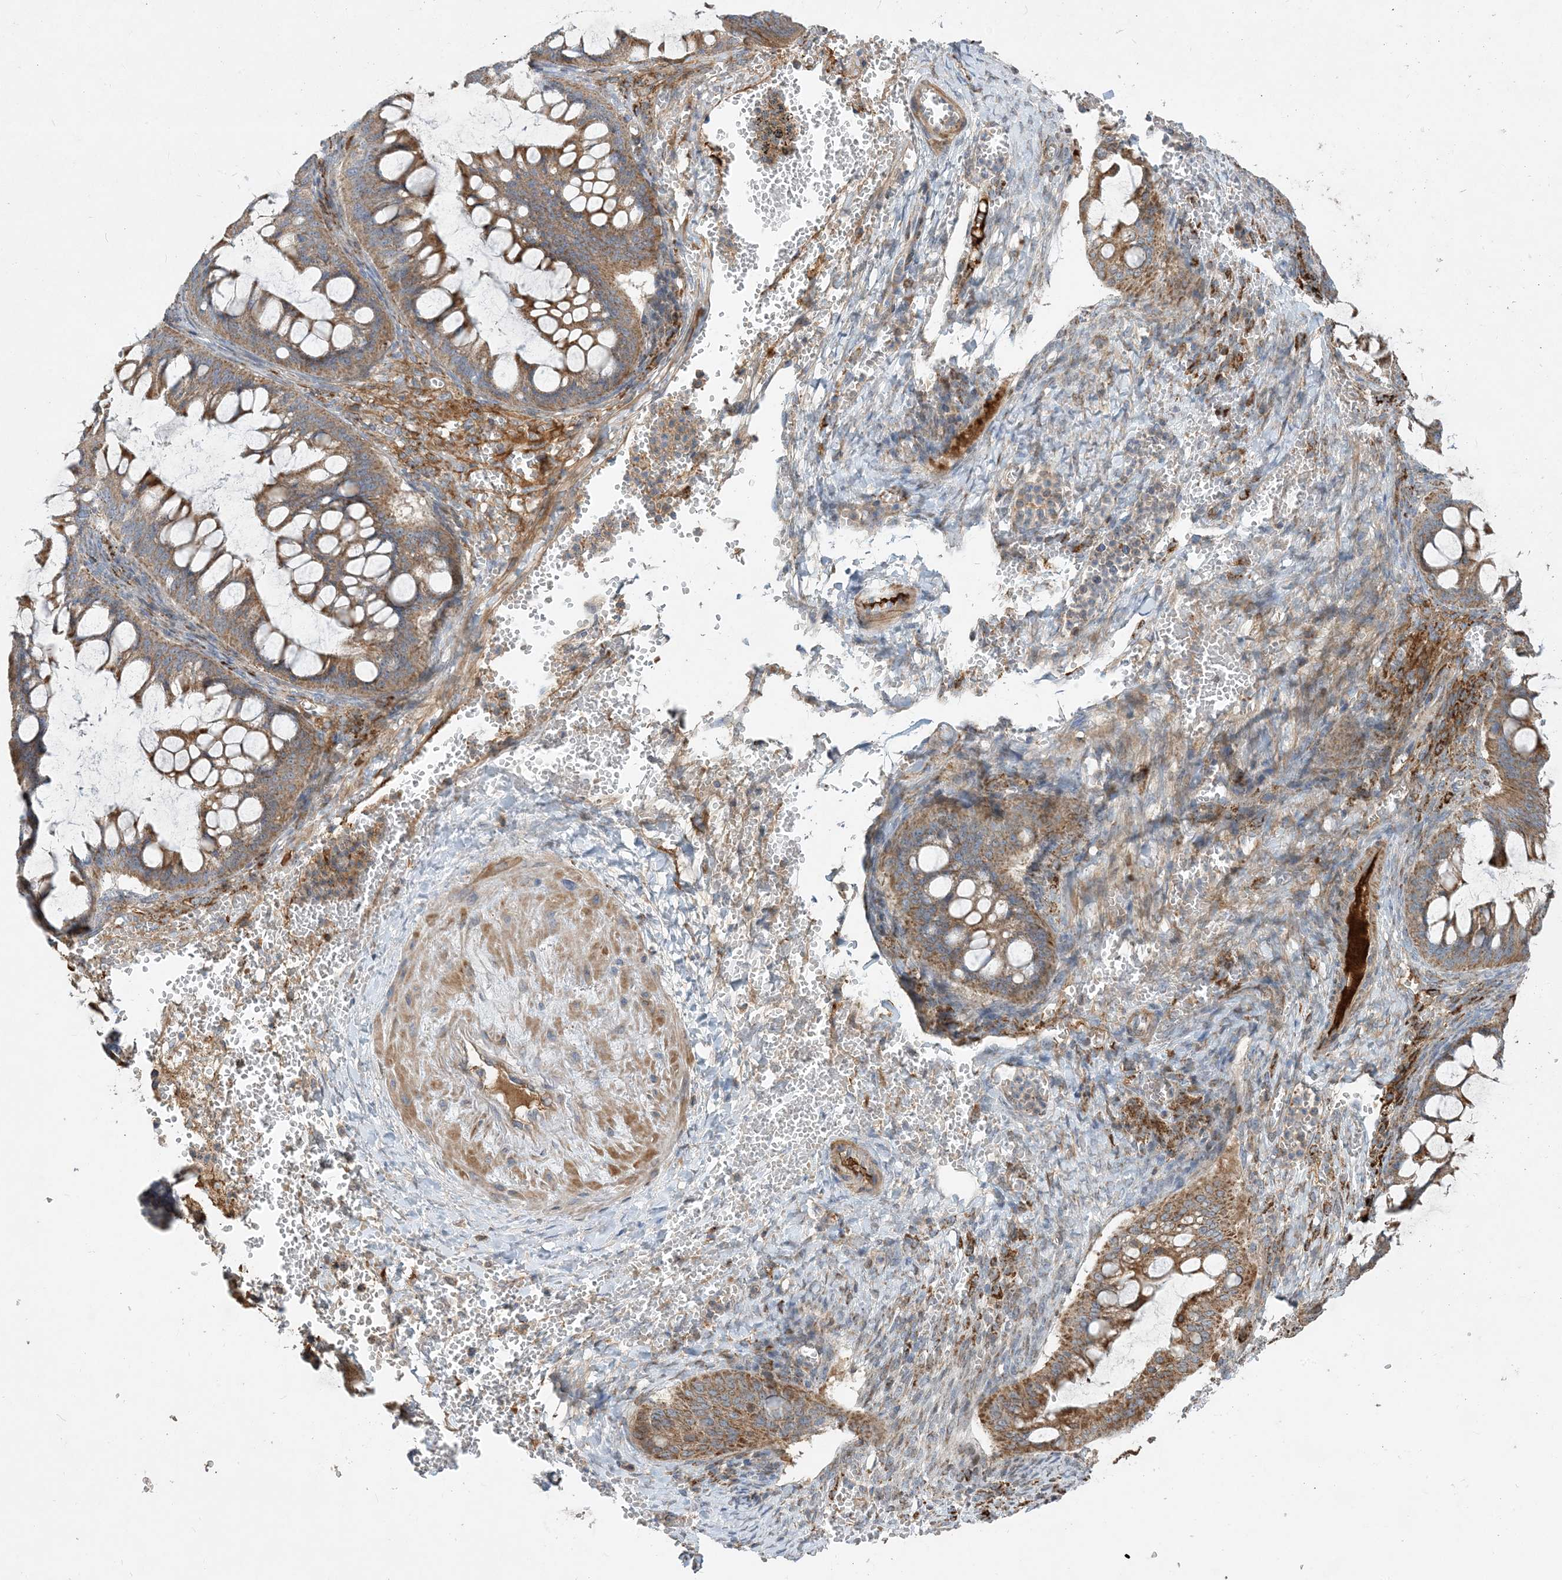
{"staining": {"intensity": "moderate", "quantity": ">75%", "location": "cytoplasmic/membranous"}, "tissue": "ovarian cancer", "cell_type": "Tumor cells", "image_type": "cancer", "snomed": [{"axis": "morphology", "description": "Cystadenocarcinoma, mucinous, NOS"}, {"axis": "topography", "description": "Ovary"}], "caption": "Immunohistochemical staining of human ovarian cancer exhibits medium levels of moderate cytoplasmic/membranous expression in approximately >75% of tumor cells.", "gene": "ECHDC1", "patient": {"sex": "female", "age": 73}}